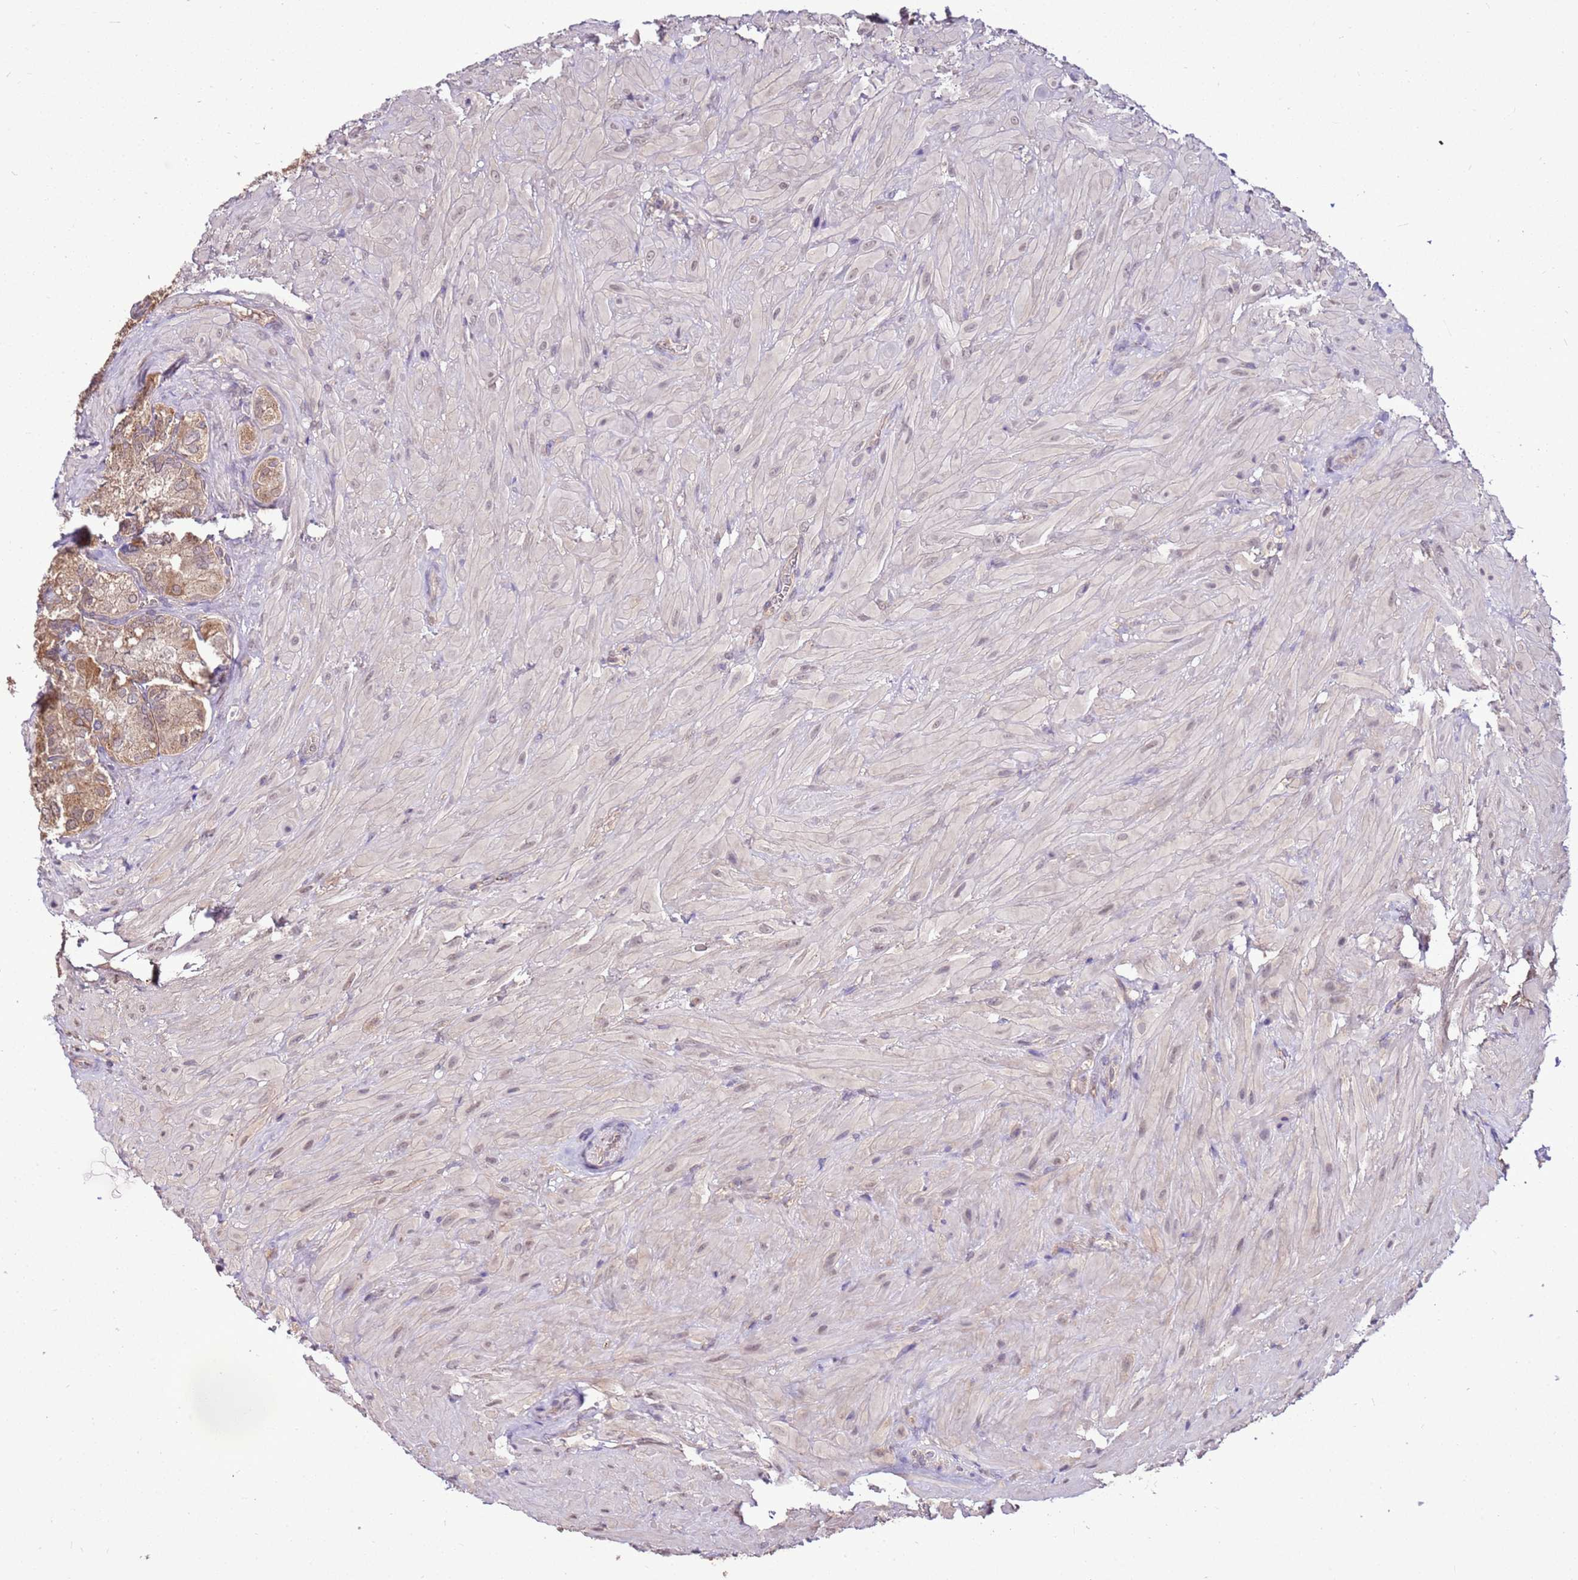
{"staining": {"intensity": "weak", "quantity": ">75%", "location": "cytoplasmic/membranous"}, "tissue": "seminal vesicle", "cell_type": "Glandular cells", "image_type": "normal", "snomed": [{"axis": "morphology", "description": "Normal tissue, NOS"}, {"axis": "topography", "description": "Seminal veicle"}], "caption": "A histopathology image of seminal vesicle stained for a protein demonstrates weak cytoplasmic/membranous brown staining in glandular cells. (DAB (3,3'-diaminobenzidine) = brown stain, brightfield microscopy at high magnification).", "gene": "BBS5", "patient": {"sex": "male", "age": 62}}